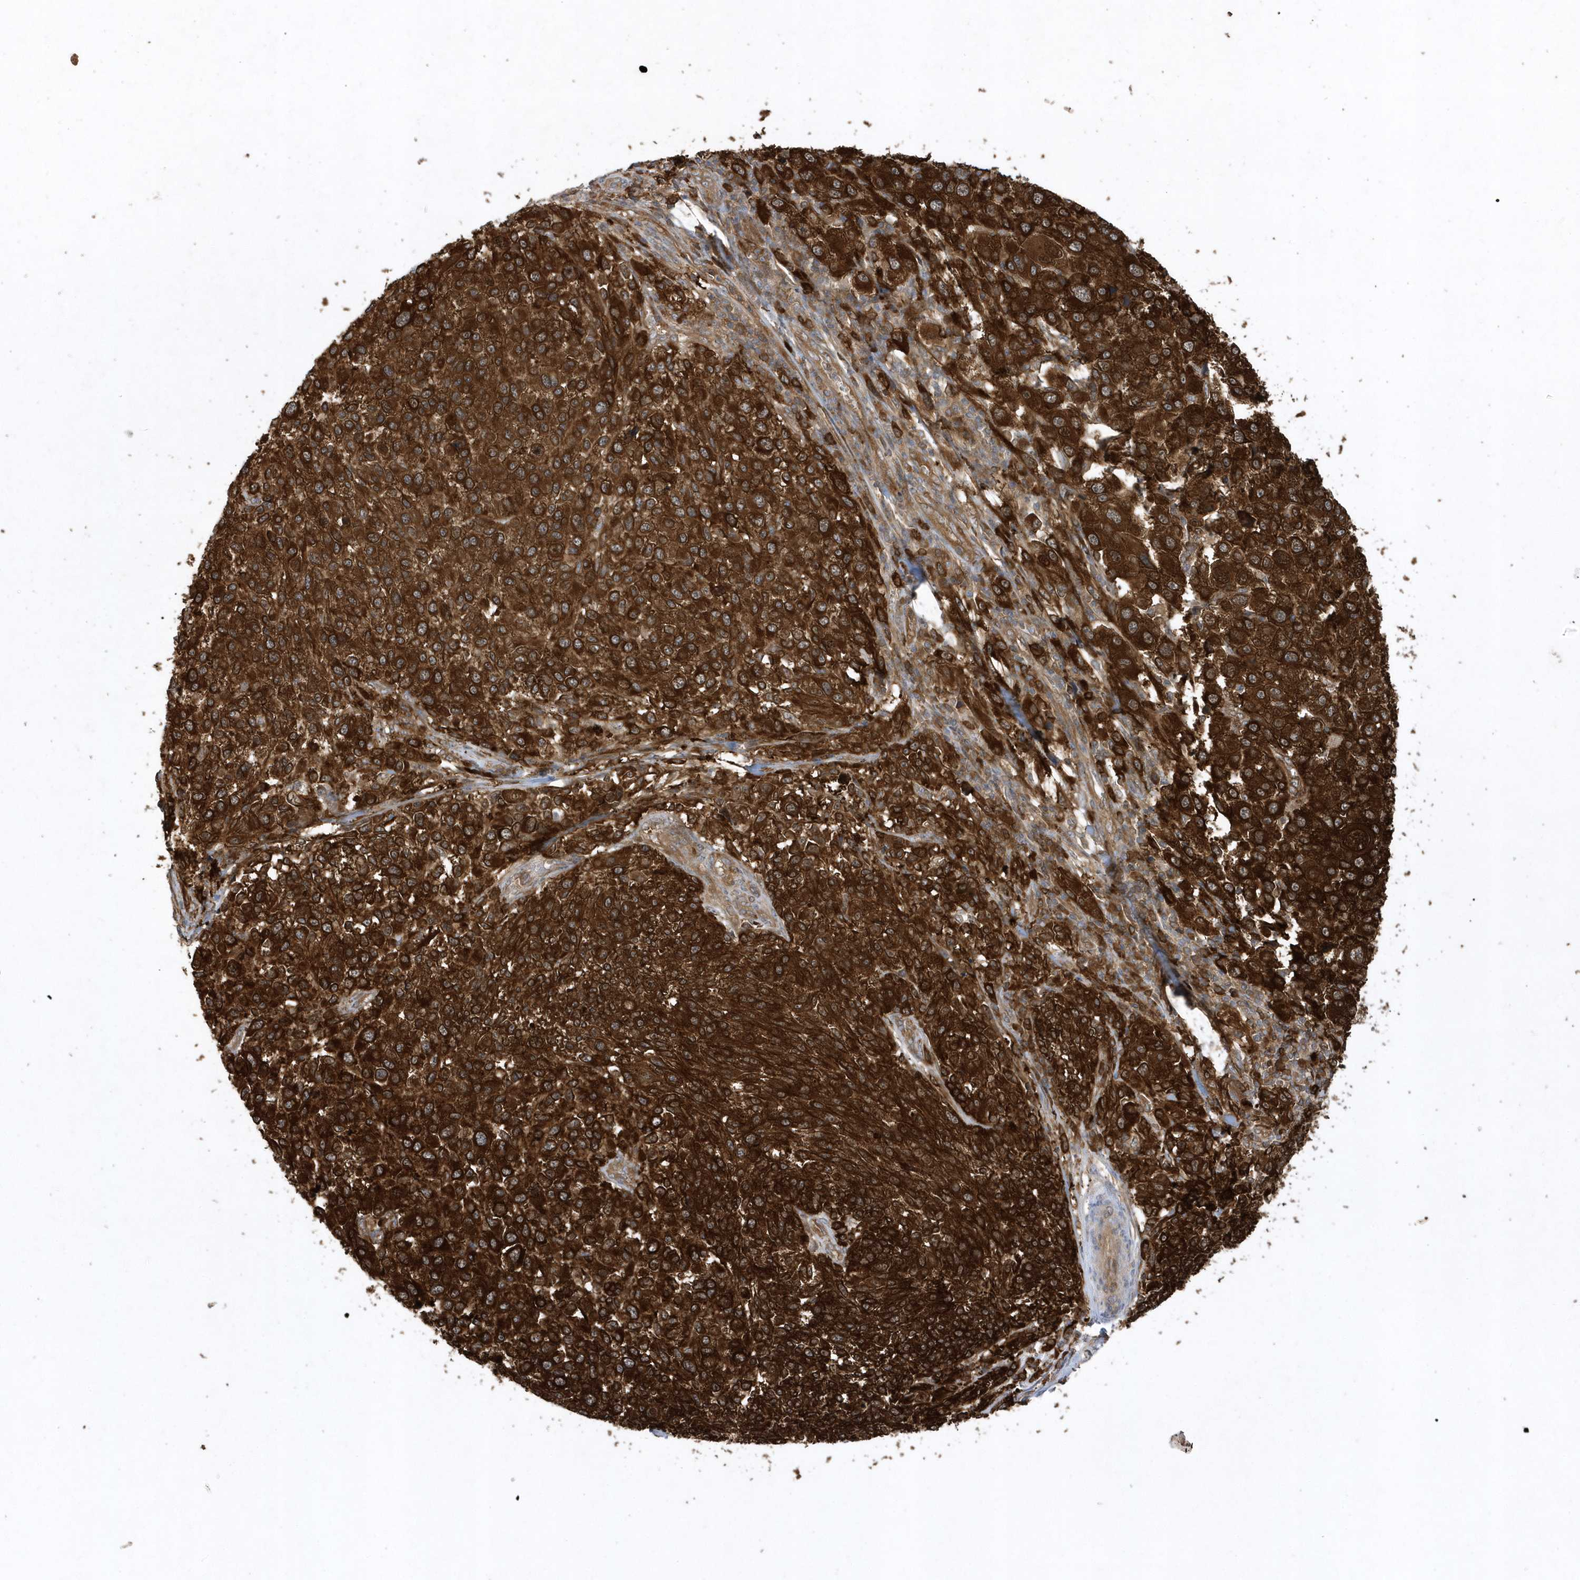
{"staining": {"intensity": "strong", "quantity": ">75%", "location": "cytoplasmic/membranous"}, "tissue": "melanoma", "cell_type": "Tumor cells", "image_type": "cancer", "snomed": [{"axis": "morphology", "description": "Malignant melanoma, NOS"}, {"axis": "topography", "description": "Skin of trunk"}], "caption": "This is a histology image of IHC staining of malignant melanoma, which shows strong staining in the cytoplasmic/membranous of tumor cells.", "gene": "PAICS", "patient": {"sex": "male", "age": 71}}